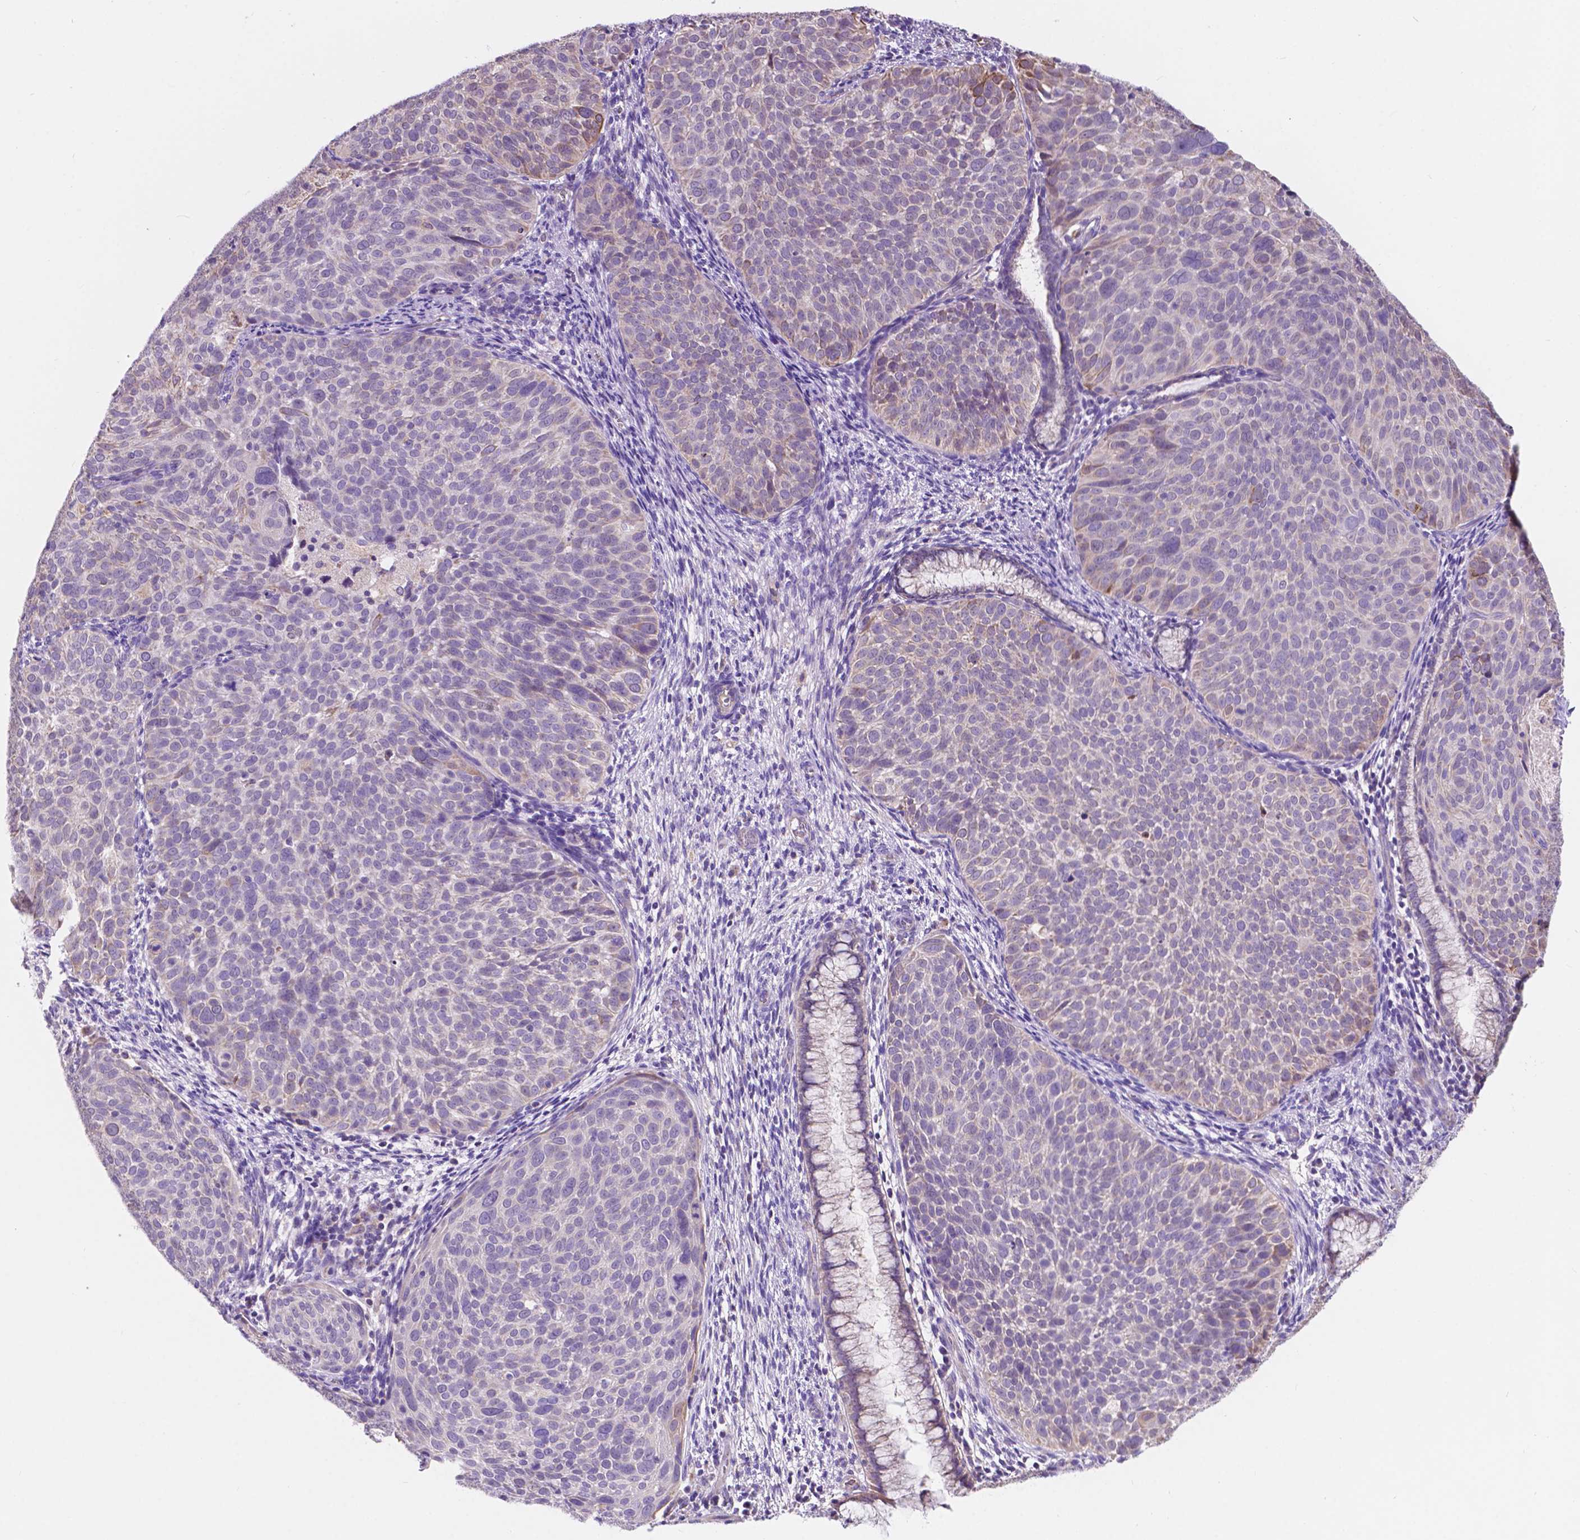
{"staining": {"intensity": "weak", "quantity": "<25%", "location": "cytoplasmic/membranous"}, "tissue": "cervical cancer", "cell_type": "Tumor cells", "image_type": "cancer", "snomed": [{"axis": "morphology", "description": "Squamous cell carcinoma, NOS"}, {"axis": "topography", "description": "Cervix"}], "caption": "Micrograph shows no significant protein positivity in tumor cells of cervical squamous cell carcinoma.", "gene": "TRPV5", "patient": {"sex": "female", "age": 39}}